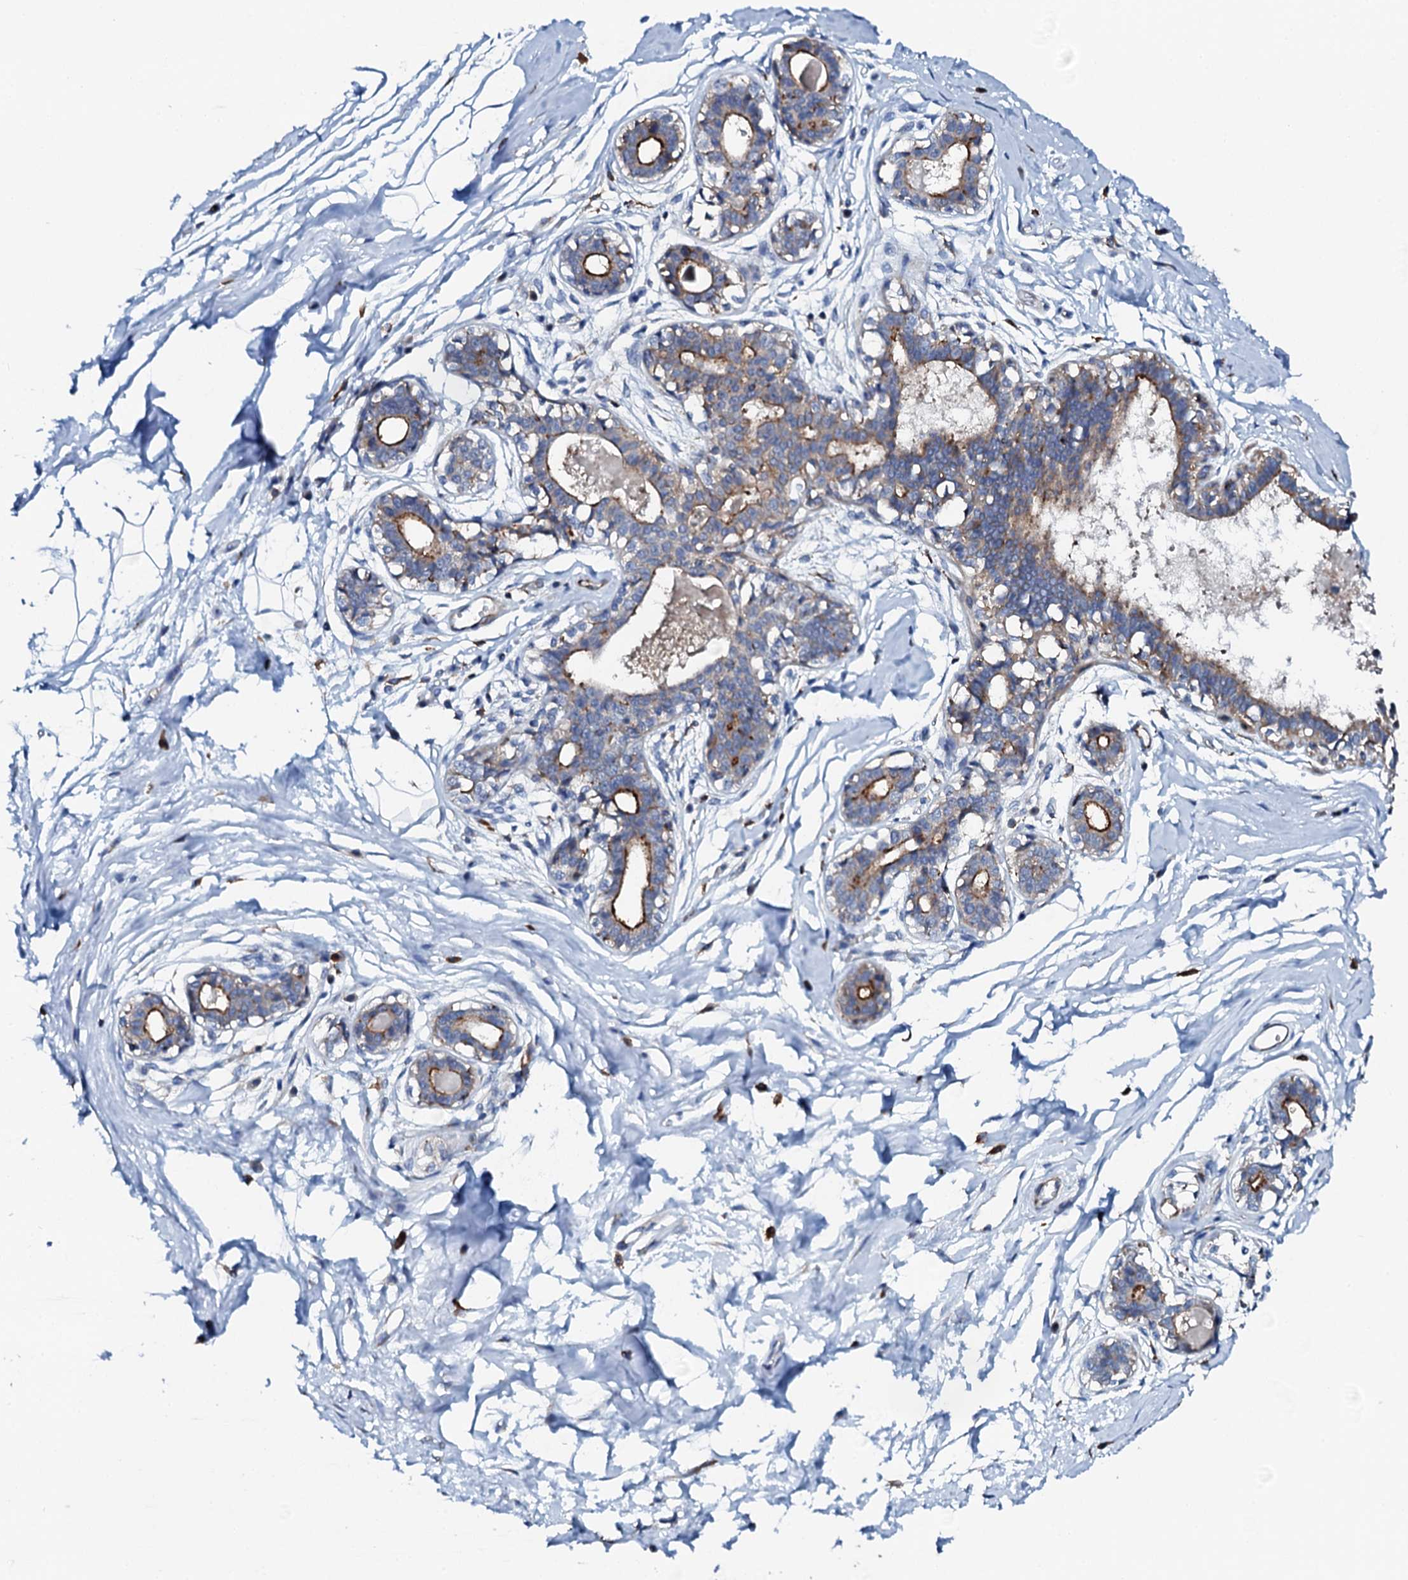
{"staining": {"intensity": "negative", "quantity": "none", "location": "none"}, "tissue": "breast", "cell_type": "Adipocytes", "image_type": "normal", "snomed": [{"axis": "morphology", "description": "Normal tissue, NOS"}, {"axis": "topography", "description": "Breast"}], "caption": "This is a photomicrograph of IHC staining of normal breast, which shows no expression in adipocytes.", "gene": "VAMP8", "patient": {"sex": "female", "age": 45}}